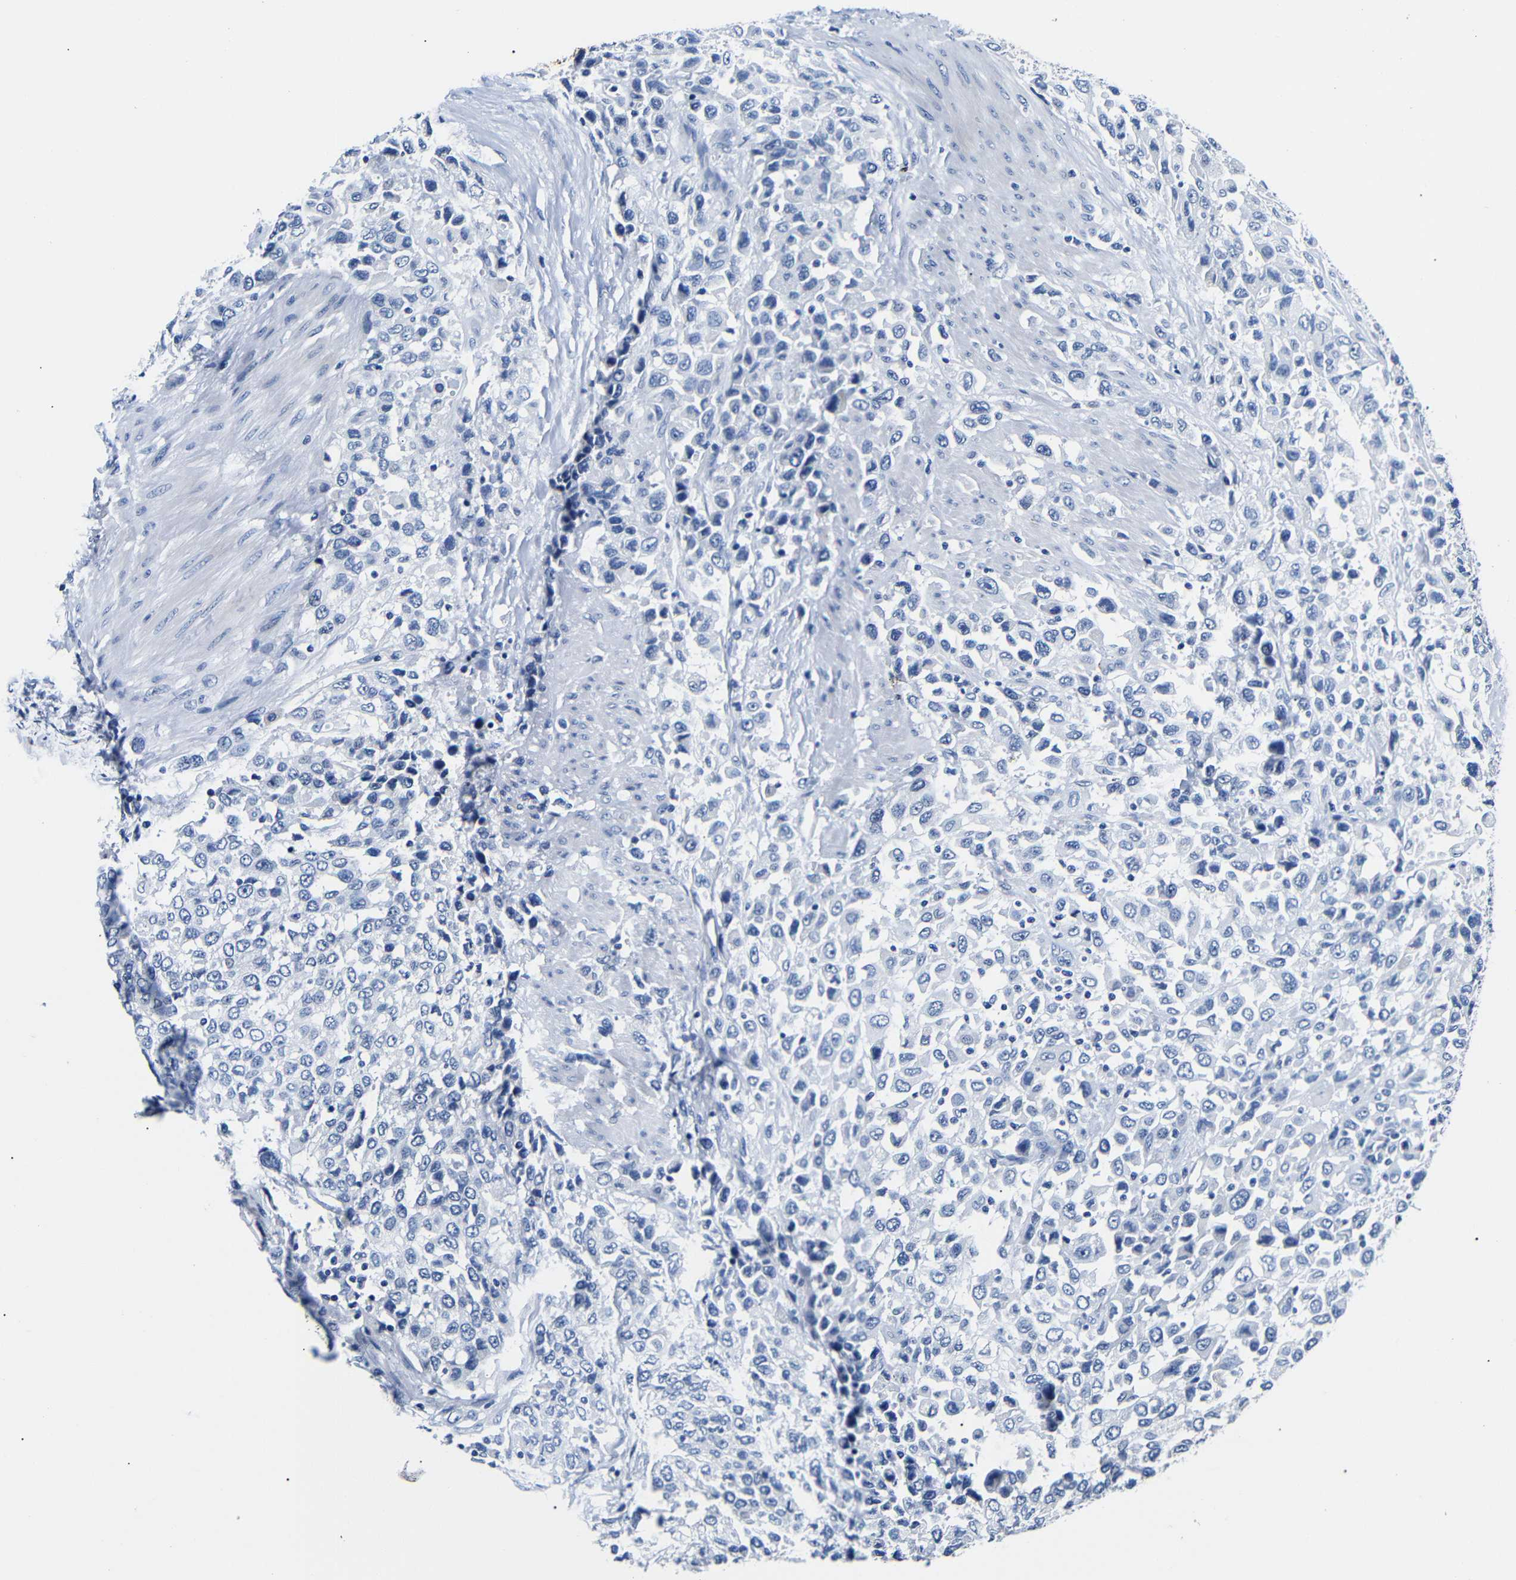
{"staining": {"intensity": "negative", "quantity": "none", "location": "none"}, "tissue": "urothelial cancer", "cell_type": "Tumor cells", "image_type": "cancer", "snomed": [{"axis": "morphology", "description": "Urothelial carcinoma, High grade"}, {"axis": "topography", "description": "Urinary bladder"}], "caption": "Photomicrograph shows no protein expression in tumor cells of urothelial cancer tissue. (DAB (3,3'-diaminobenzidine) immunohistochemistry, high magnification).", "gene": "GAP43", "patient": {"sex": "female", "age": 80}}